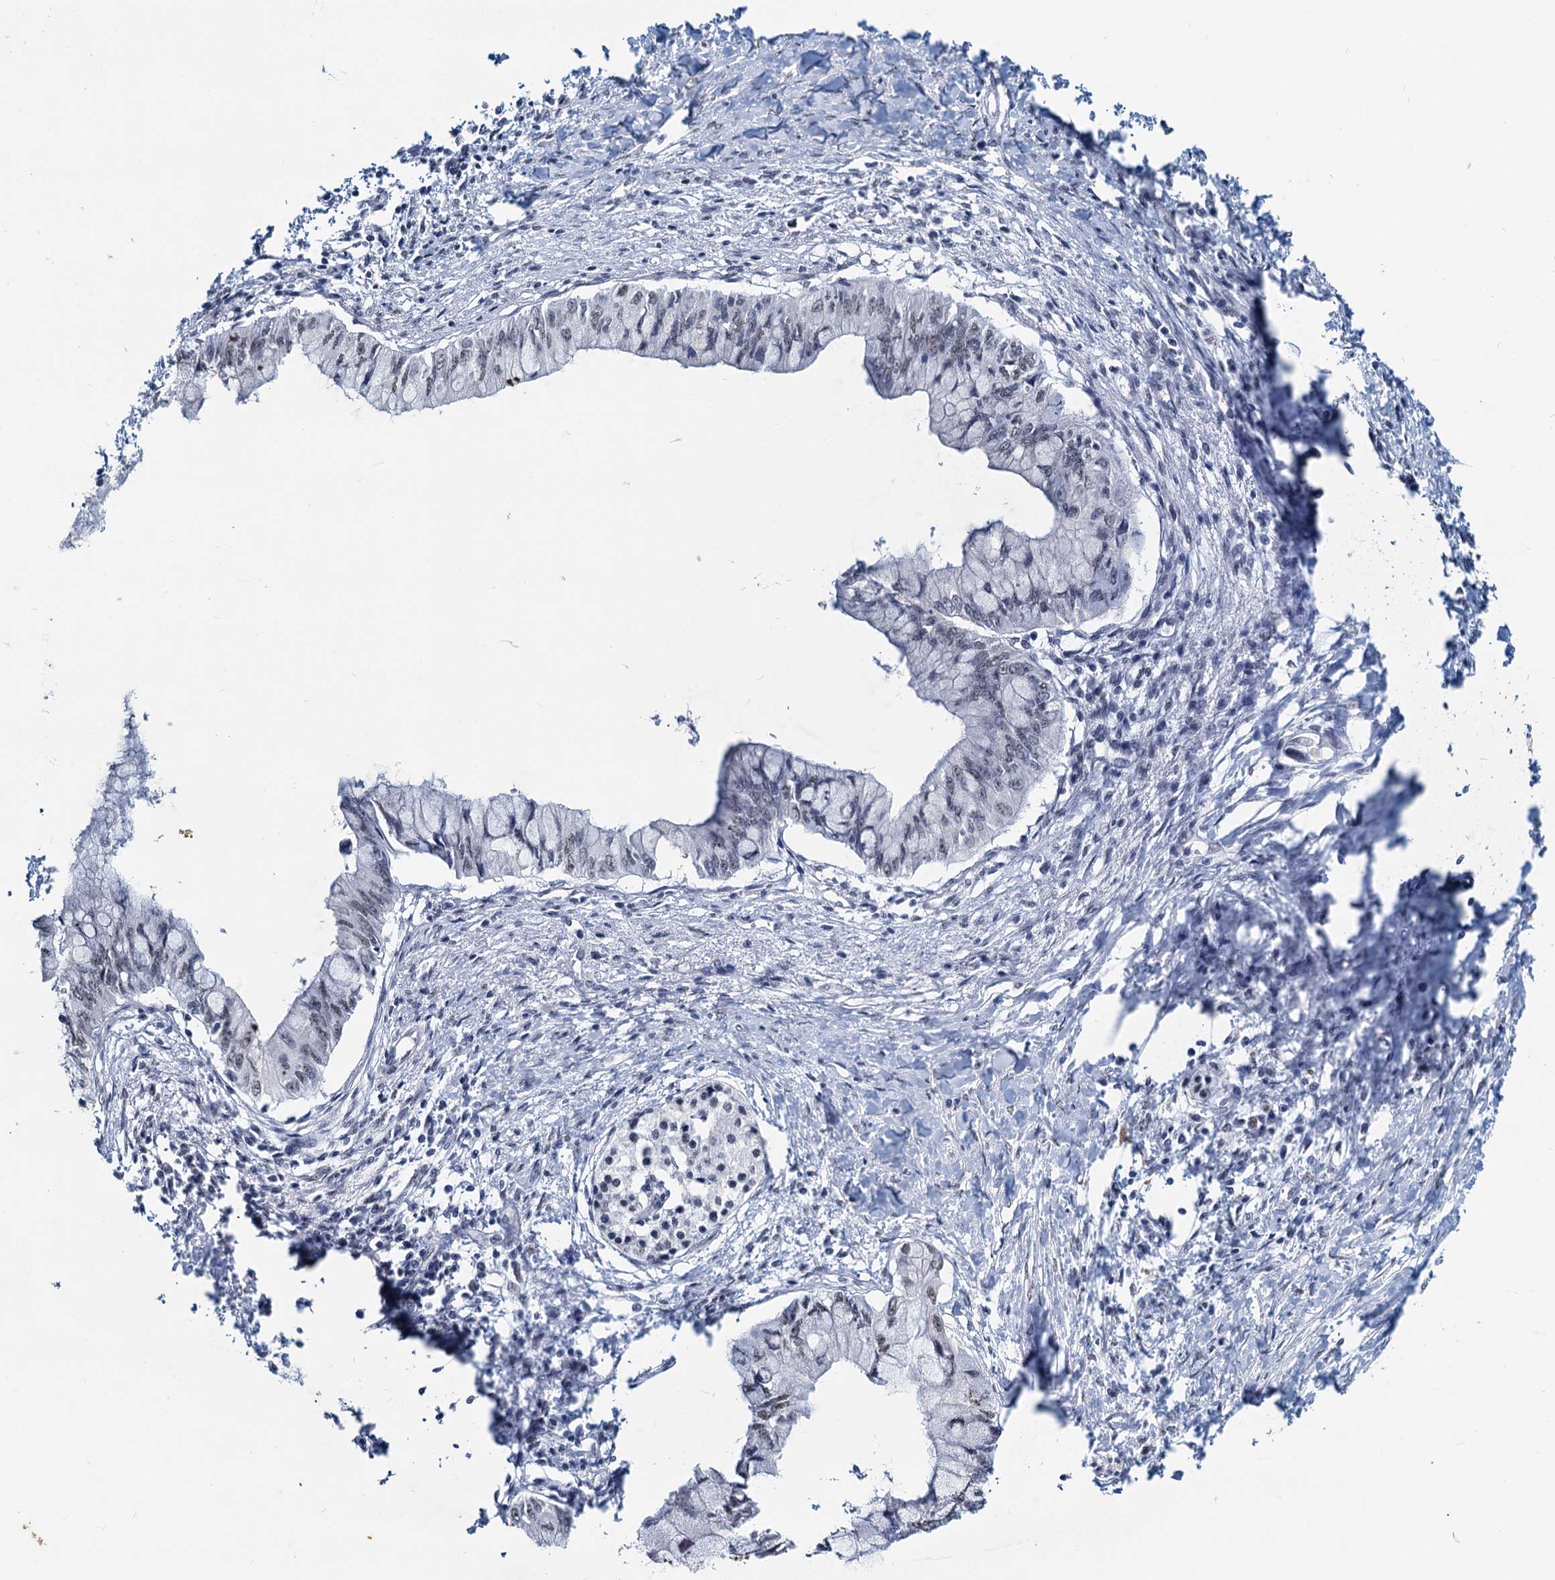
{"staining": {"intensity": "weak", "quantity": "<25%", "location": "nuclear"}, "tissue": "pancreatic cancer", "cell_type": "Tumor cells", "image_type": "cancer", "snomed": [{"axis": "morphology", "description": "Adenocarcinoma, NOS"}, {"axis": "topography", "description": "Pancreas"}], "caption": "This image is of pancreatic cancer stained with immunohistochemistry (IHC) to label a protein in brown with the nuclei are counter-stained blue. There is no positivity in tumor cells.", "gene": "METTL14", "patient": {"sex": "male", "age": 48}}